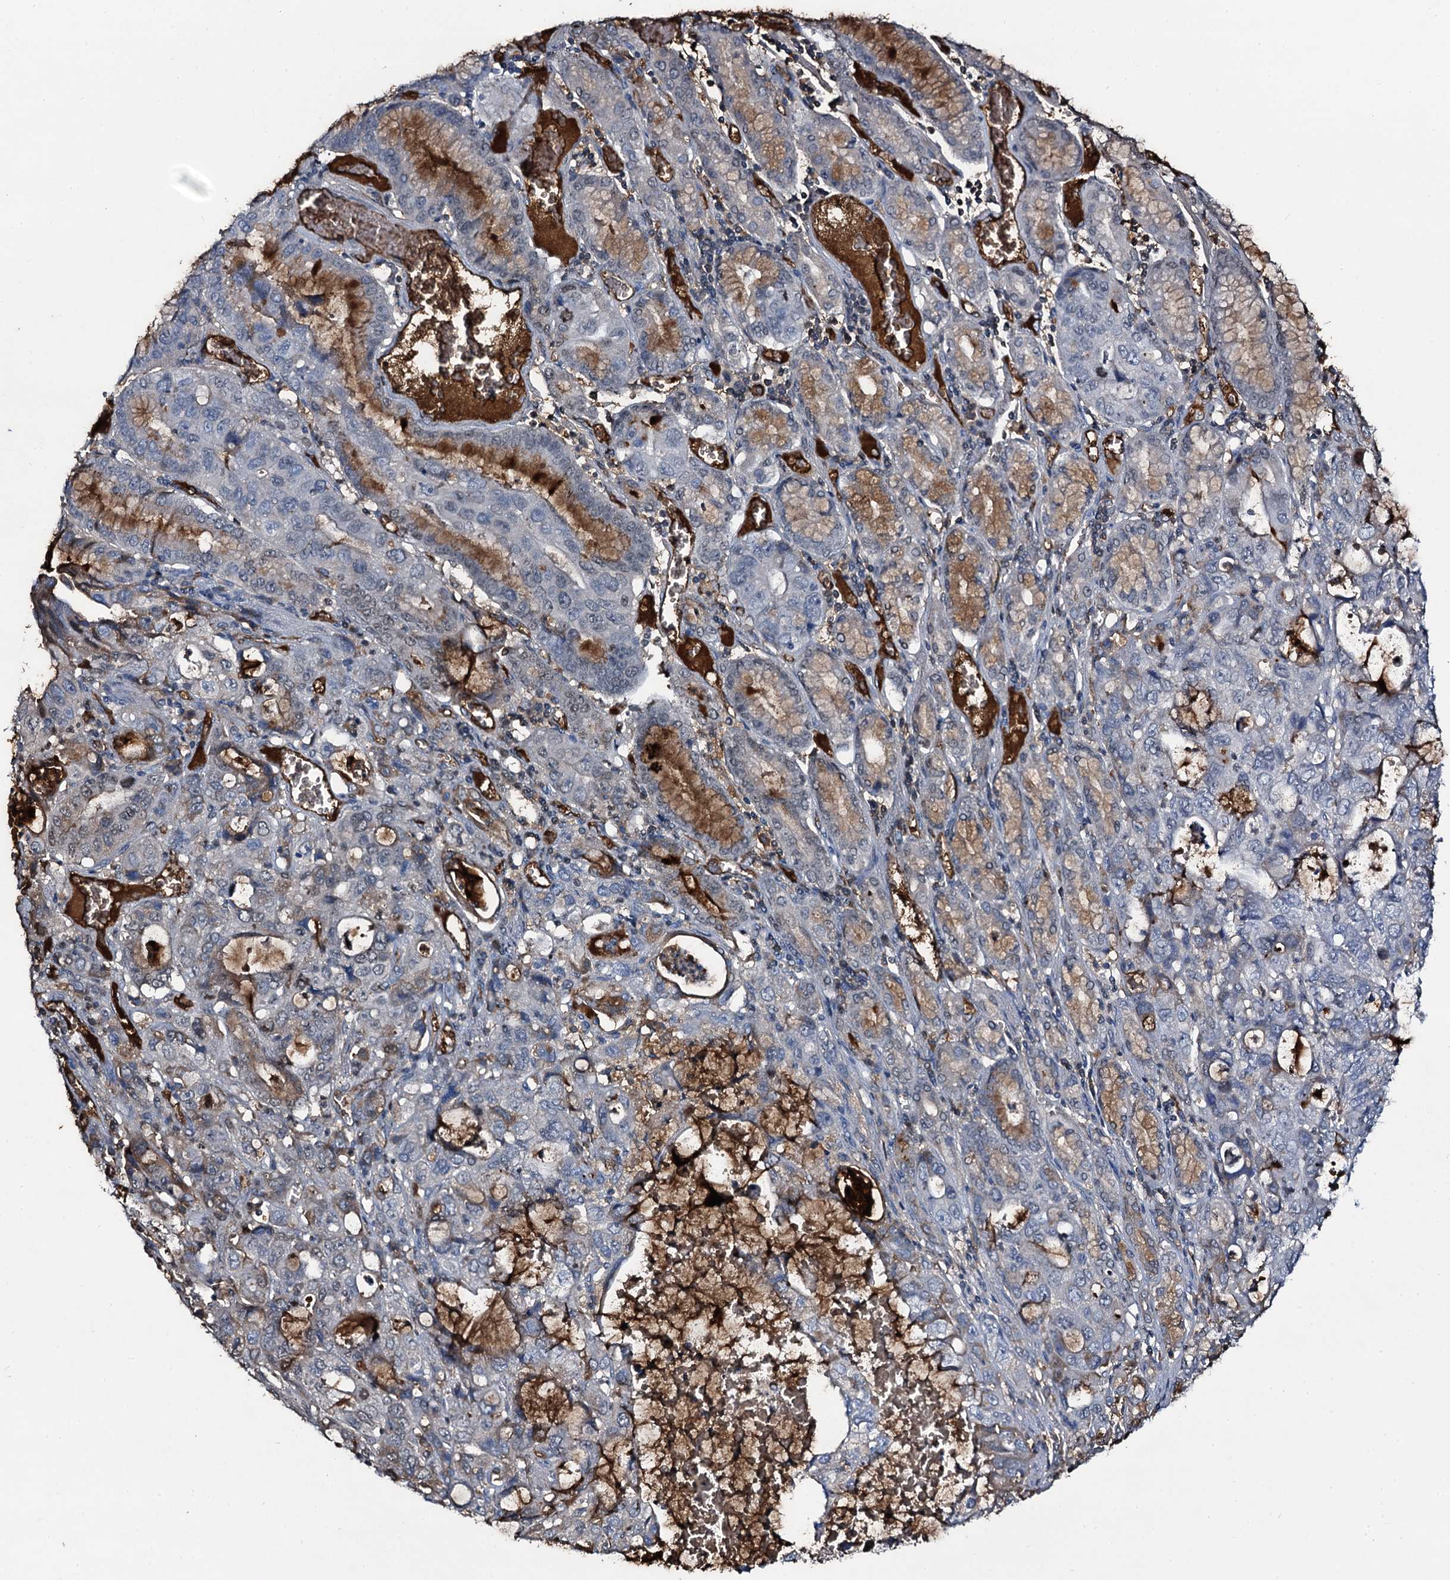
{"staining": {"intensity": "moderate", "quantity": "25%-75%", "location": "cytoplasmic/membranous"}, "tissue": "stomach cancer", "cell_type": "Tumor cells", "image_type": "cancer", "snomed": [{"axis": "morphology", "description": "Adenocarcinoma, NOS"}, {"axis": "topography", "description": "Stomach, upper"}], "caption": "The image reveals a brown stain indicating the presence of a protein in the cytoplasmic/membranous of tumor cells in adenocarcinoma (stomach).", "gene": "EDN1", "patient": {"sex": "female", "age": 52}}